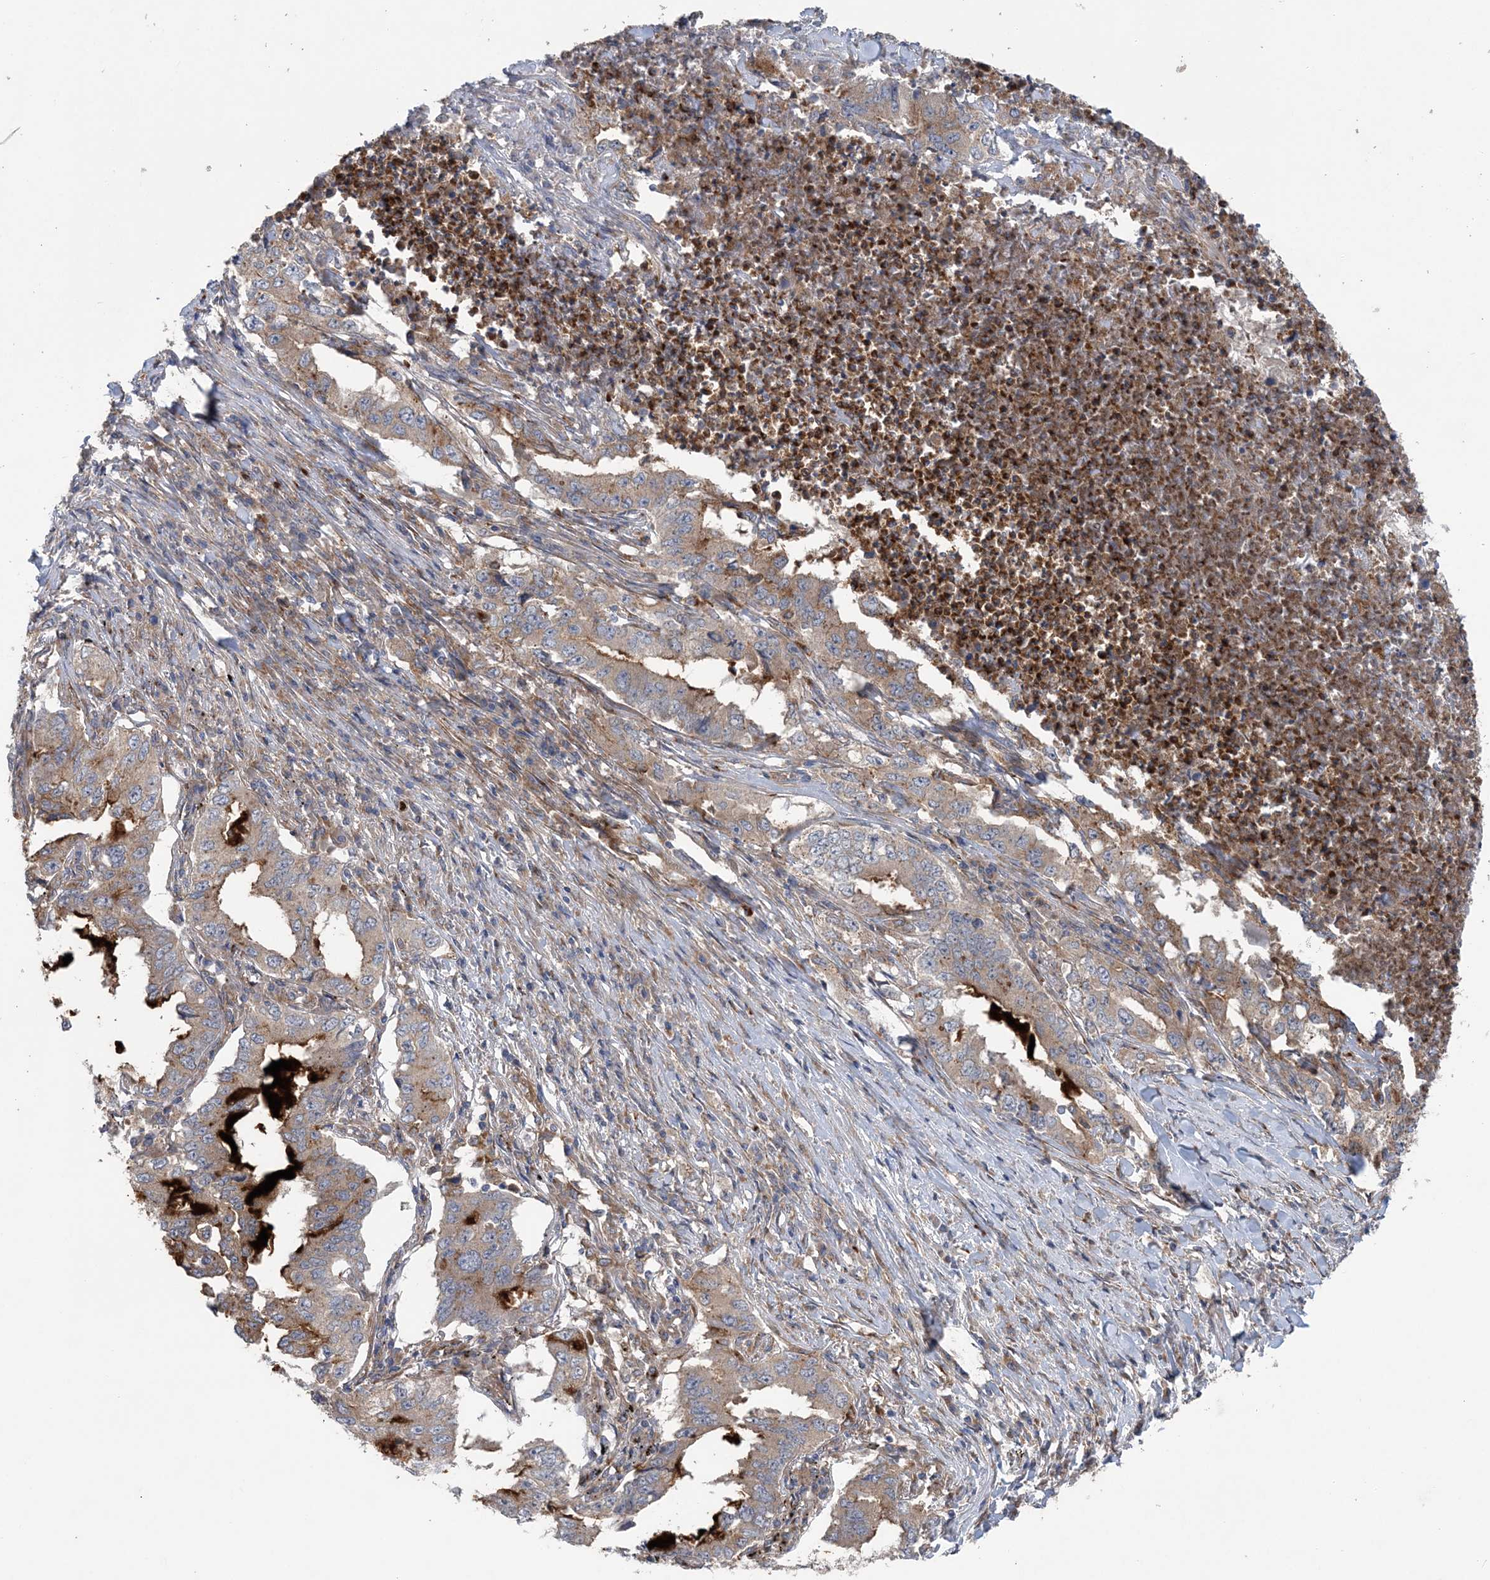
{"staining": {"intensity": "weak", "quantity": "25%-75%", "location": "cytoplasmic/membranous"}, "tissue": "lung cancer", "cell_type": "Tumor cells", "image_type": "cancer", "snomed": [{"axis": "morphology", "description": "Adenocarcinoma, NOS"}, {"axis": "topography", "description": "Lung"}], "caption": "A high-resolution micrograph shows immunohistochemistry staining of adenocarcinoma (lung), which displays weak cytoplasmic/membranous expression in approximately 25%-75% of tumor cells.", "gene": "PTTG1IP", "patient": {"sex": "female", "age": 51}}